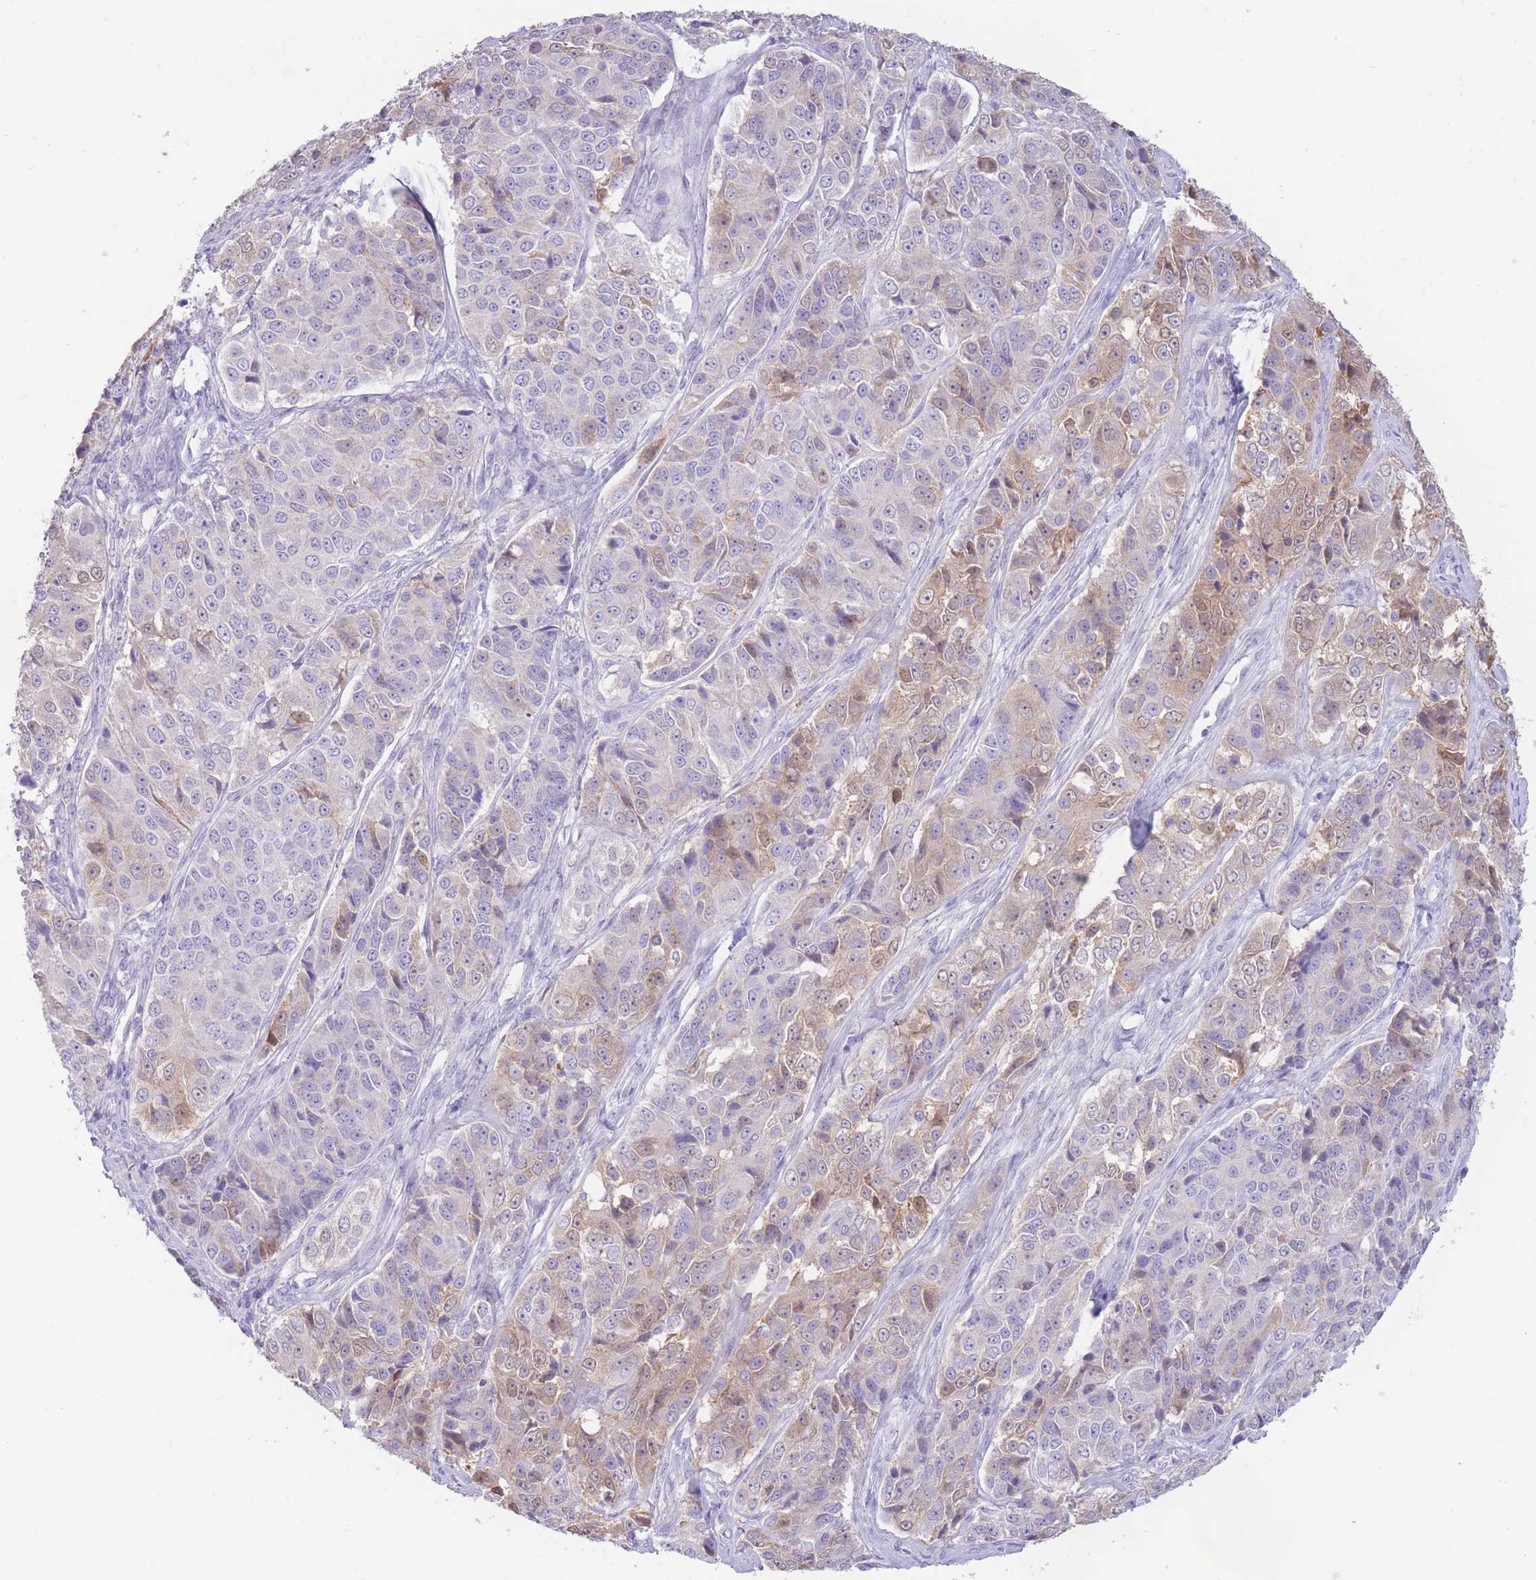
{"staining": {"intensity": "moderate", "quantity": "25%-75%", "location": "cytoplasmic/membranous"}, "tissue": "ovarian cancer", "cell_type": "Tumor cells", "image_type": "cancer", "snomed": [{"axis": "morphology", "description": "Carcinoma, endometroid"}, {"axis": "topography", "description": "Ovary"}], "caption": "Immunohistochemical staining of human ovarian endometroid carcinoma reveals moderate cytoplasmic/membranous protein positivity in about 25%-75% of tumor cells.", "gene": "FAH", "patient": {"sex": "female", "age": 51}}